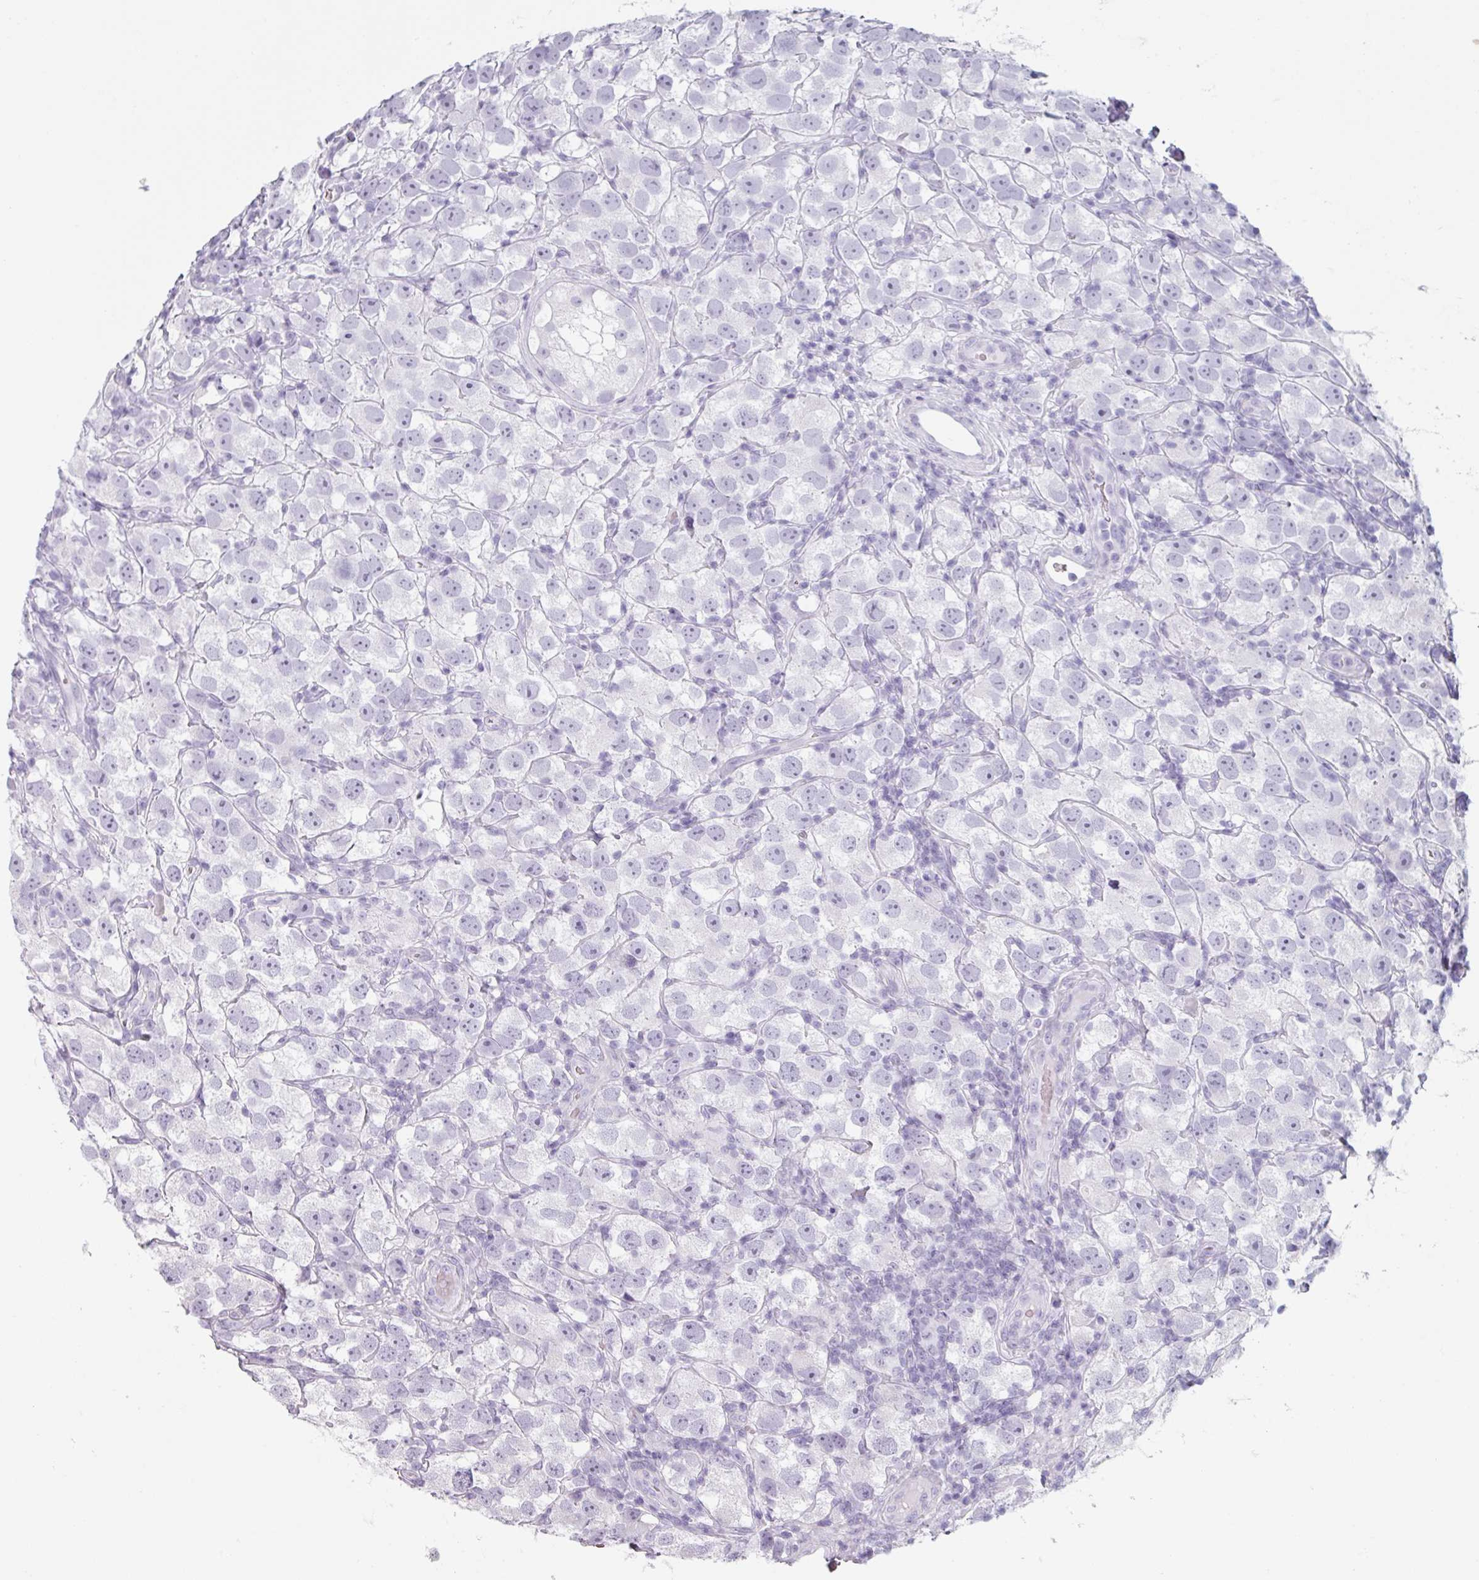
{"staining": {"intensity": "negative", "quantity": "none", "location": "none"}, "tissue": "testis cancer", "cell_type": "Tumor cells", "image_type": "cancer", "snomed": [{"axis": "morphology", "description": "Seminoma, NOS"}, {"axis": "topography", "description": "Testis"}], "caption": "Immunohistochemical staining of seminoma (testis) shows no significant expression in tumor cells.", "gene": "SFTPA1", "patient": {"sex": "male", "age": 26}}